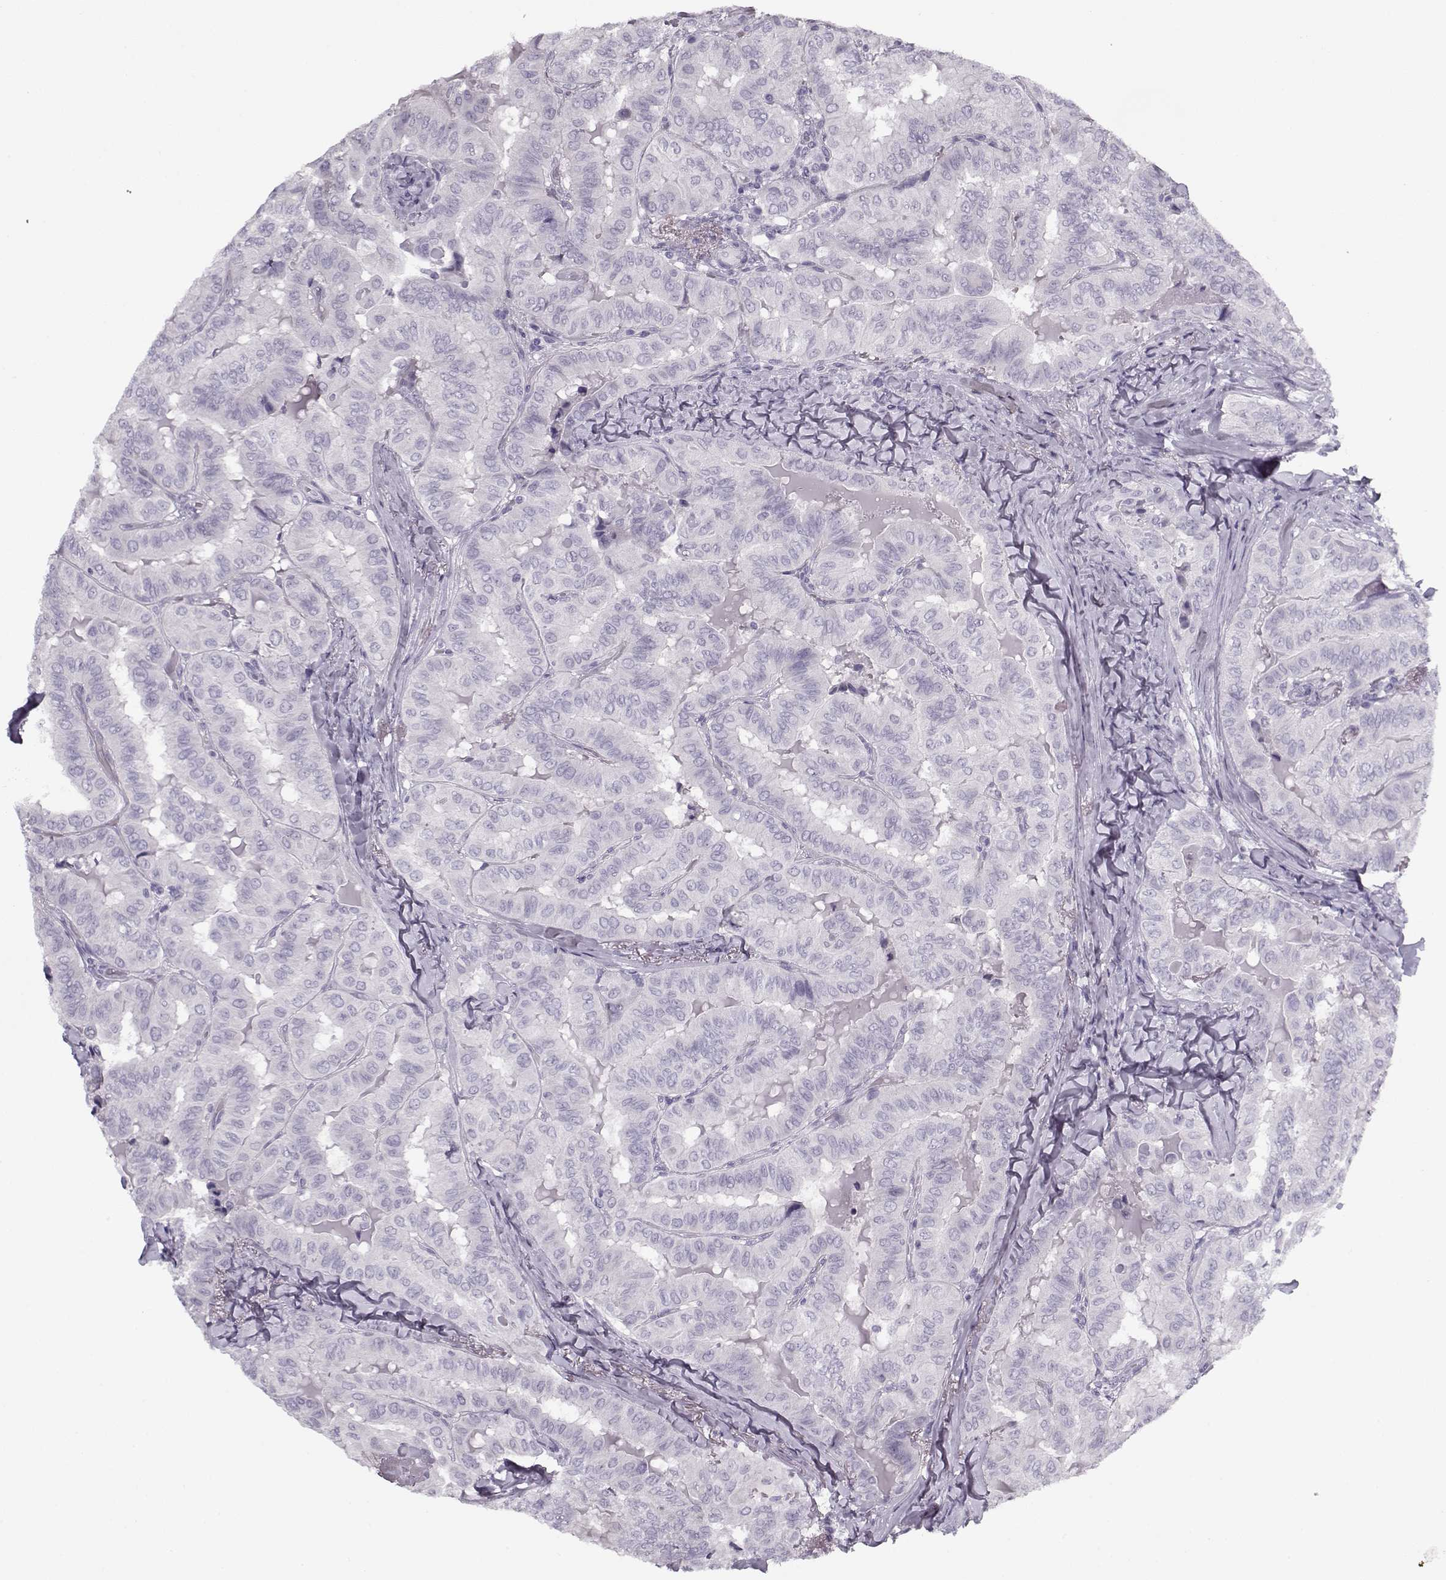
{"staining": {"intensity": "negative", "quantity": "none", "location": "none"}, "tissue": "thyroid cancer", "cell_type": "Tumor cells", "image_type": "cancer", "snomed": [{"axis": "morphology", "description": "Papillary adenocarcinoma, NOS"}, {"axis": "topography", "description": "Thyroid gland"}], "caption": "Tumor cells show no significant positivity in thyroid cancer (papillary adenocarcinoma).", "gene": "PNMT", "patient": {"sex": "female", "age": 68}}